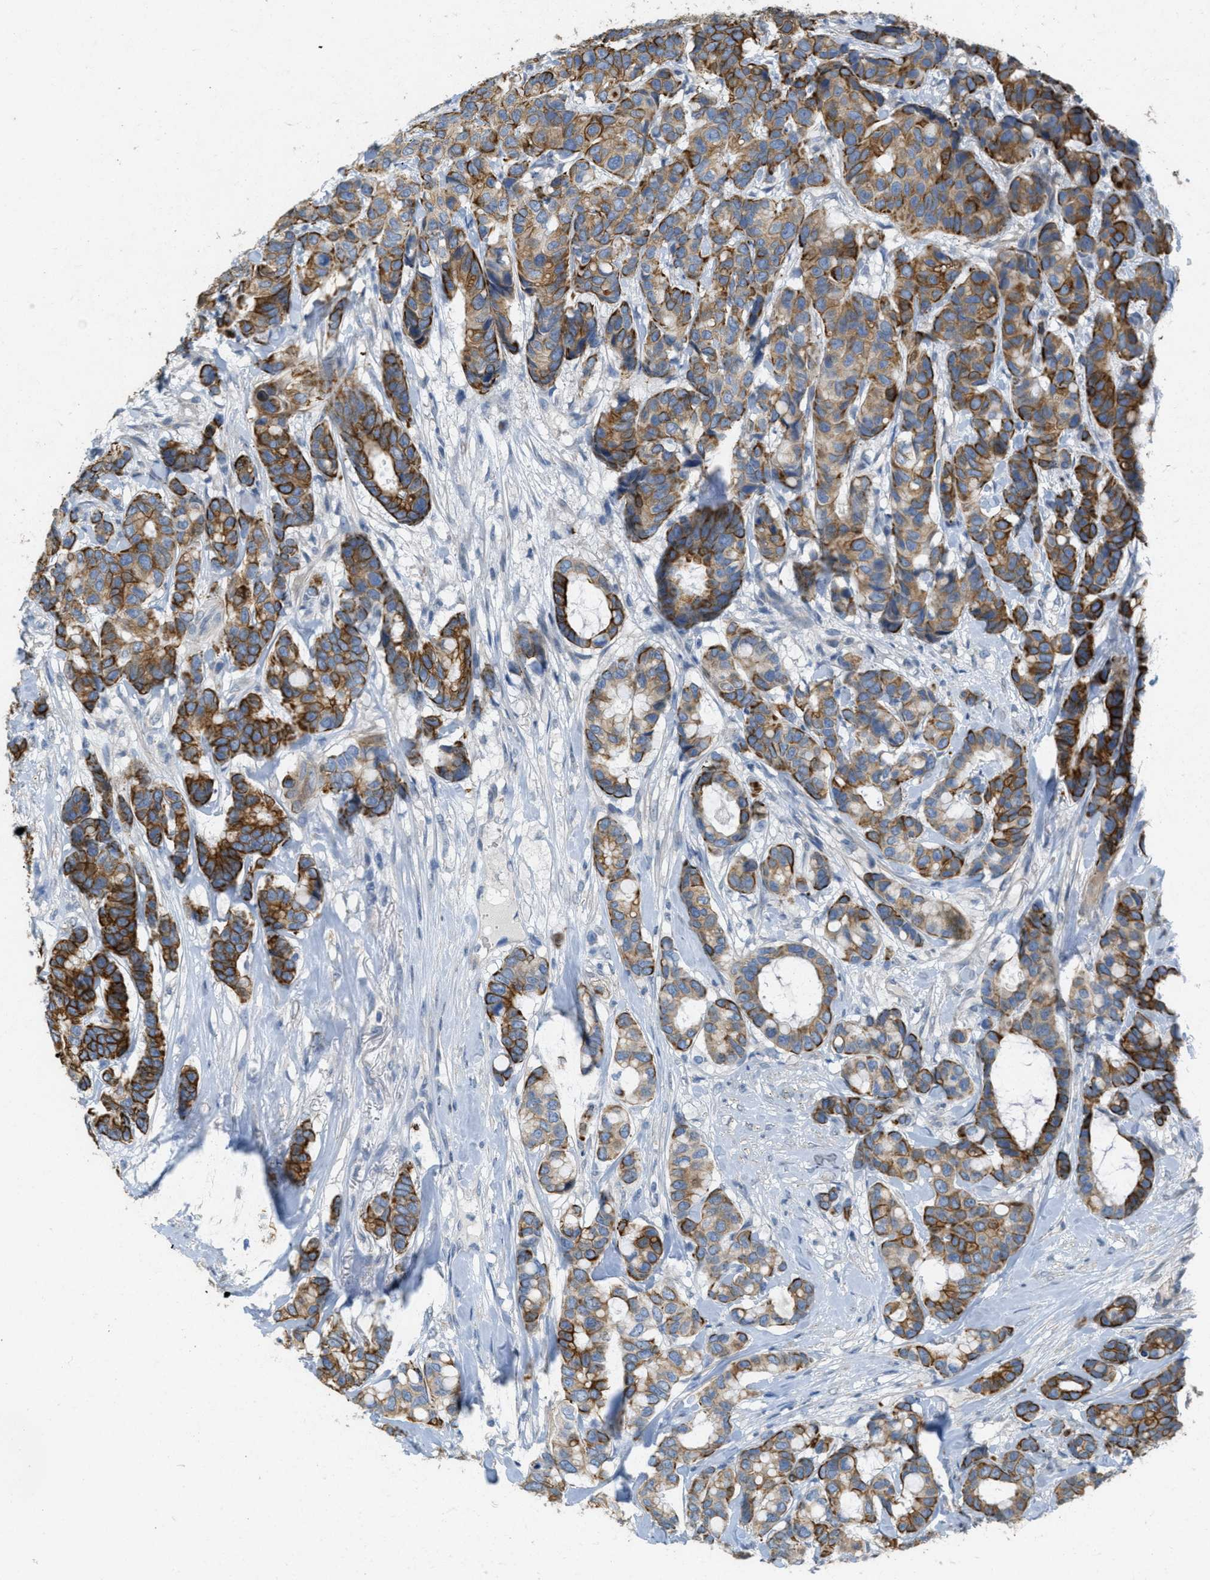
{"staining": {"intensity": "strong", "quantity": ">75%", "location": "cytoplasmic/membranous"}, "tissue": "breast cancer", "cell_type": "Tumor cells", "image_type": "cancer", "snomed": [{"axis": "morphology", "description": "Duct carcinoma"}, {"axis": "topography", "description": "Breast"}], "caption": "This photomicrograph shows immunohistochemistry (IHC) staining of breast intraductal carcinoma, with high strong cytoplasmic/membranous staining in about >75% of tumor cells.", "gene": "MRS2", "patient": {"sex": "female", "age": 87}}